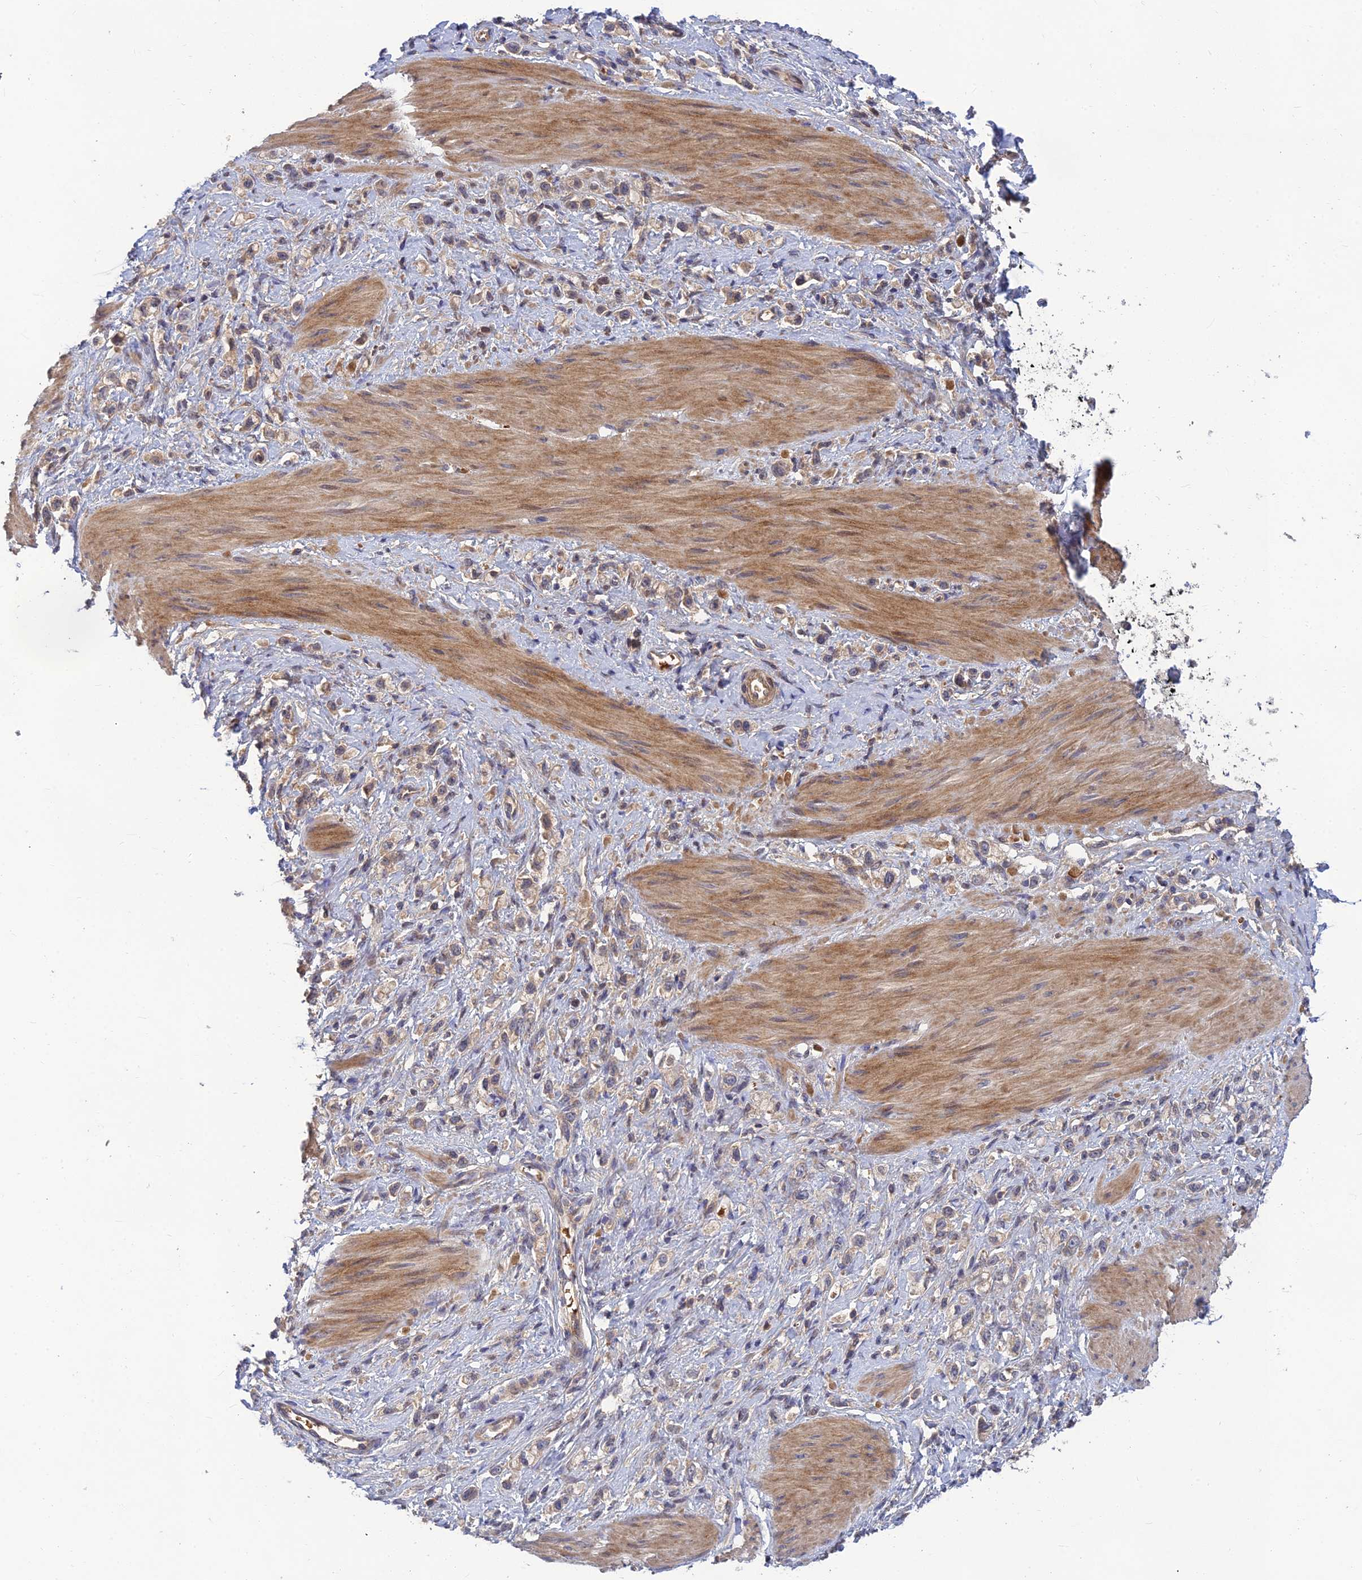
{"staining": {"intensity": "weak", "quantity": "<25%", "location": "cytoplasmic/membranous"}, "tissue": "stomach cancer", "cell_type": "Tumor cells", "image_type": "cancer", "snomed": [{"axis": "morphology", "description": "Adenocarcinoma, NOS"}, {"axis": "topography", "description": "Stomach"}], "caption": "This is an immunohistochemistry histopathology image of human adenocarcinoma (stomach). There is no expression in tumor cells.", "gene": "FAM151B", "patient": {"sex": "female", "age": 65}}